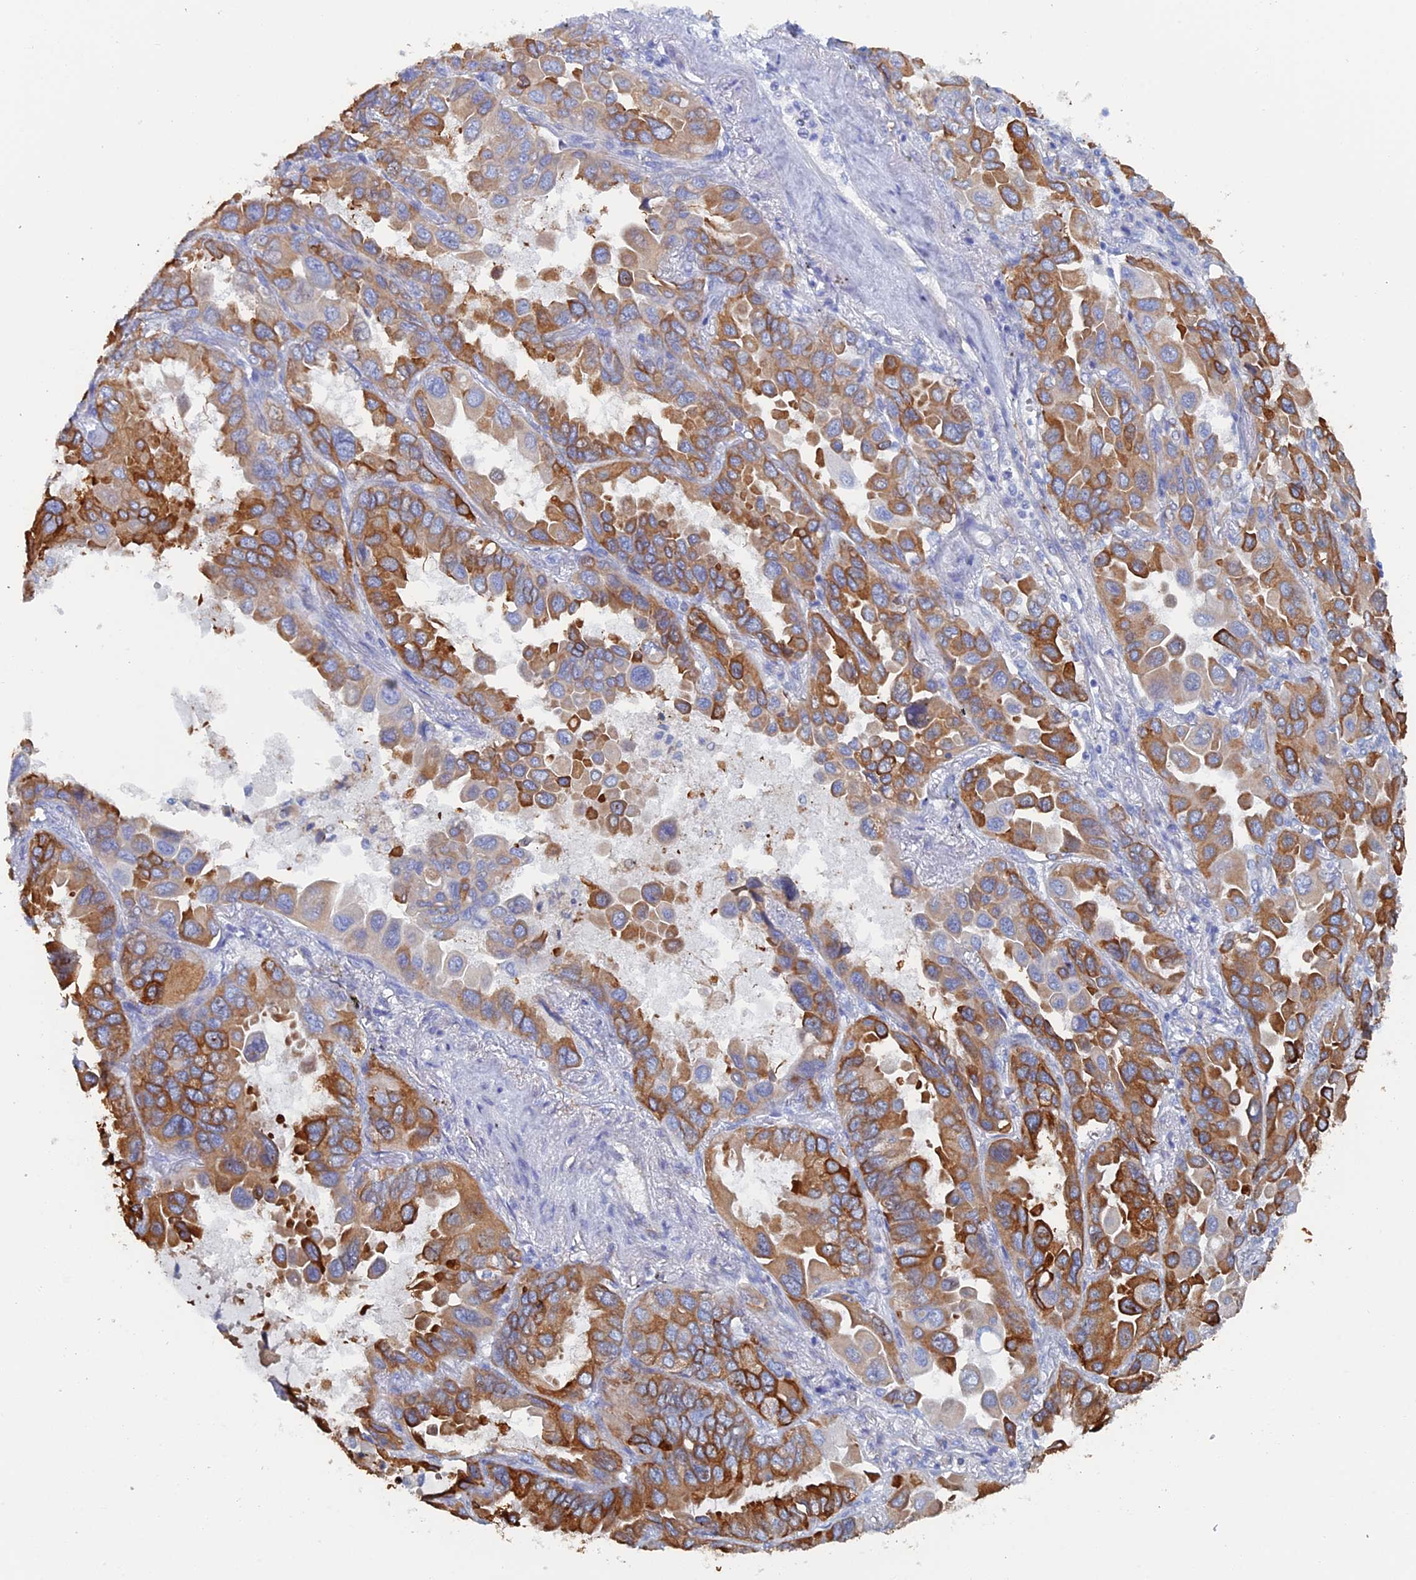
{"staining": {"intensity": "moderate", "quantity": ">75%", "location": "cytoplasmic/membranous"}, "tissue": "lung cancer", "cell_type": "Tumor cells", "image_type": "cancer", "snomed": [{"axis": "morphology", "description": "Adenocarcinoma, NOS"}, {"axis": "topography", "description": "Lung"}], "caption": "A photomicrograph of lung cancer (adenocarcinoma) stained for a protein shows moderate cytoplasmic/membranous brown staining in tumor cells.", "gene": "COG7", "patient": {"sex": "male", "age": 64}}